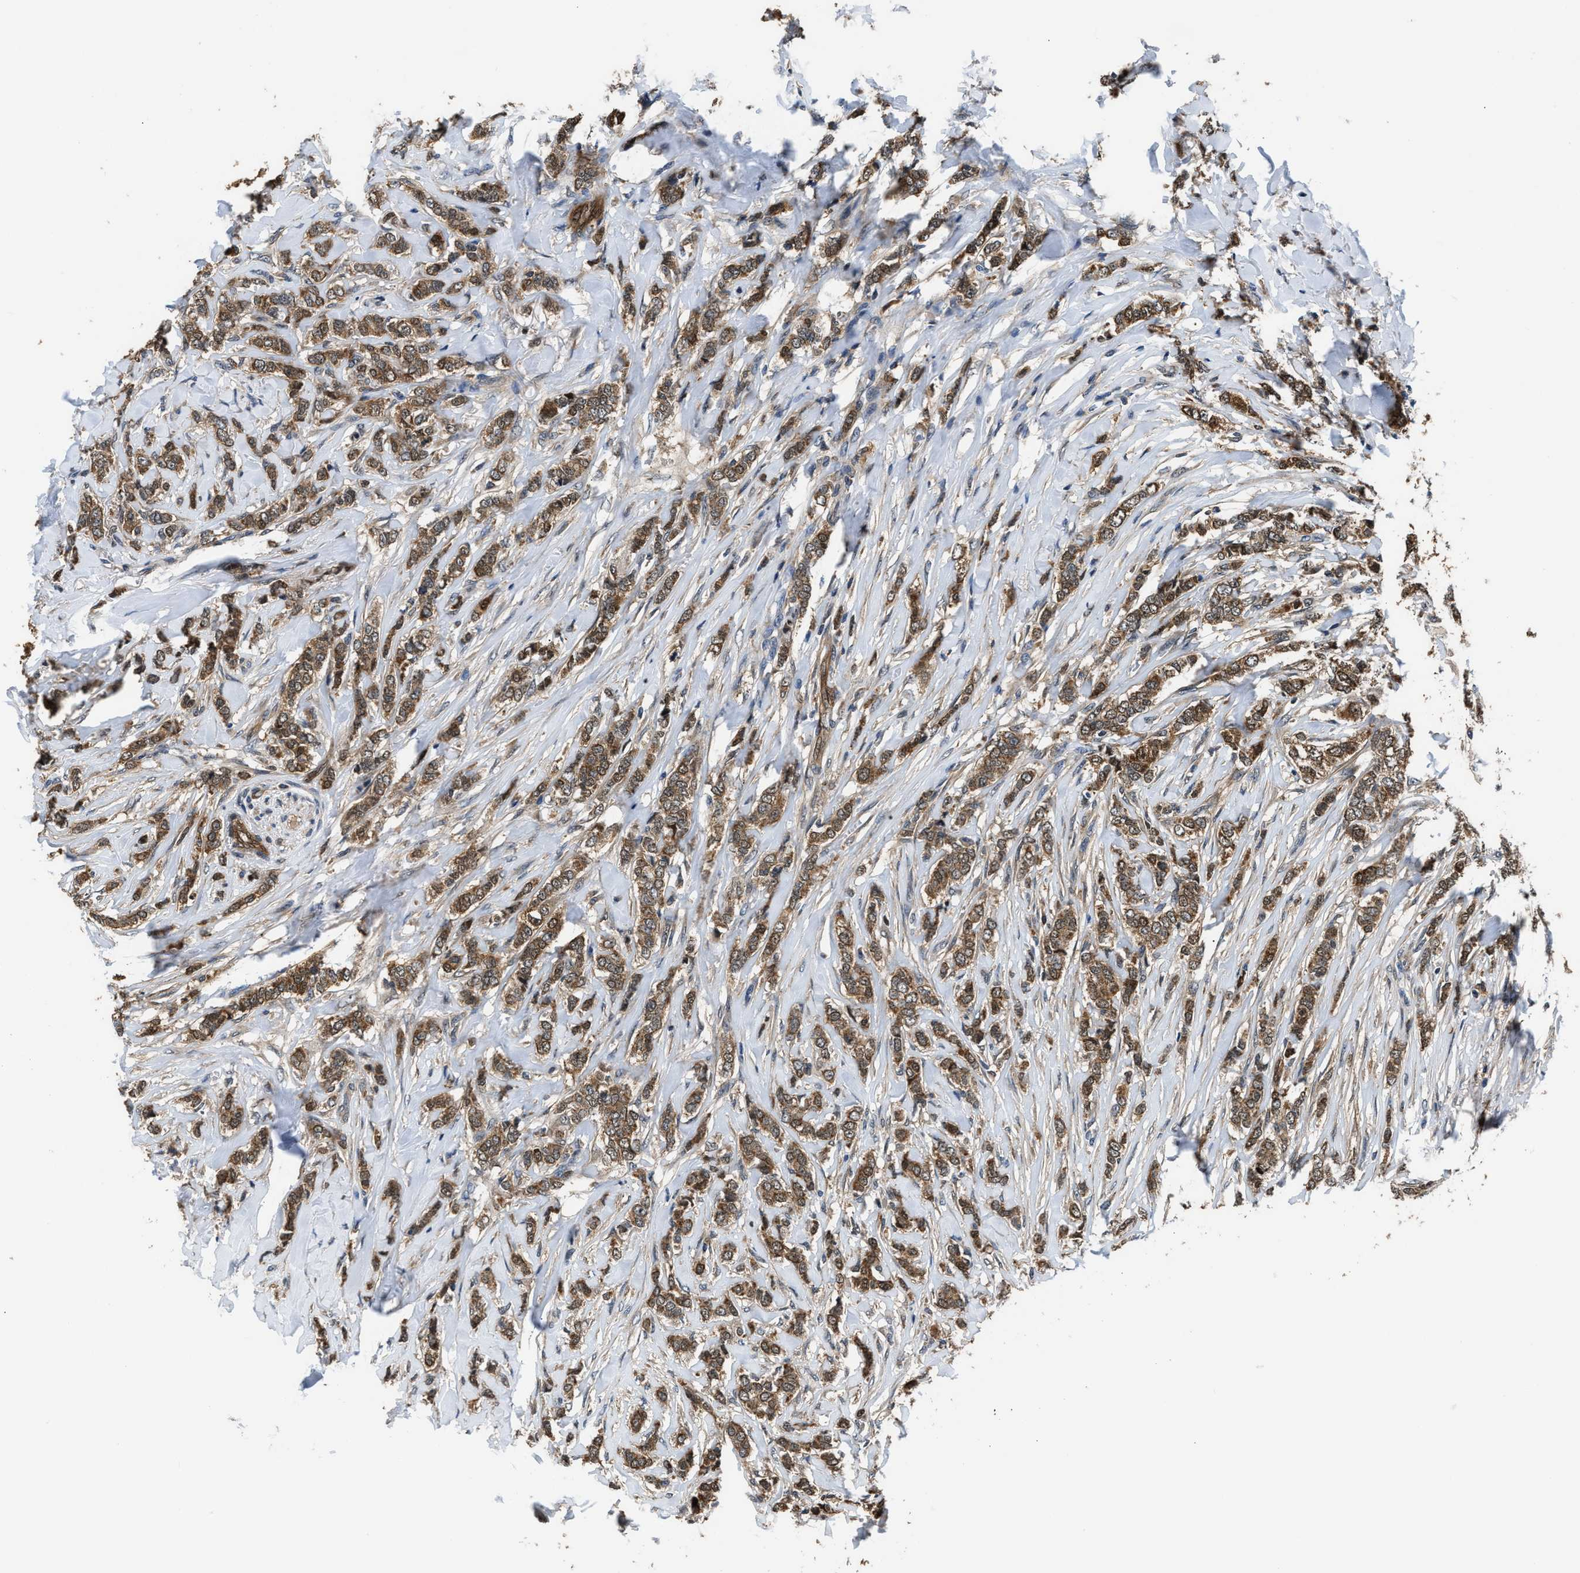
{"staining": {"intensity": "moderate", "quantity": ">75%", "location": "cytoplasmic/membranous"}, "tissue": "breast cancer", "cell_type": "Tumor cells", "image_type": "cancer", "snomed": [{"axis": "morphology", "description": "Lobular carcinoma"}, {"axis": "topography", "description": "Skin"}, {"axis": "topography", "description": "Breast"}], "caption": "Immunohistochemistry histopathology image of neoplastic tissue: human breast lobular carcinoma stained using immunohistochemistry displays medium levels of moderate protein expression localized specifically in the cytoplasmic/membranous of tumor cells, appearing as a cytoplasmic/membranous brown color.", "gene": "PPA1", "patient": {"sex": "female", "age": 46}}